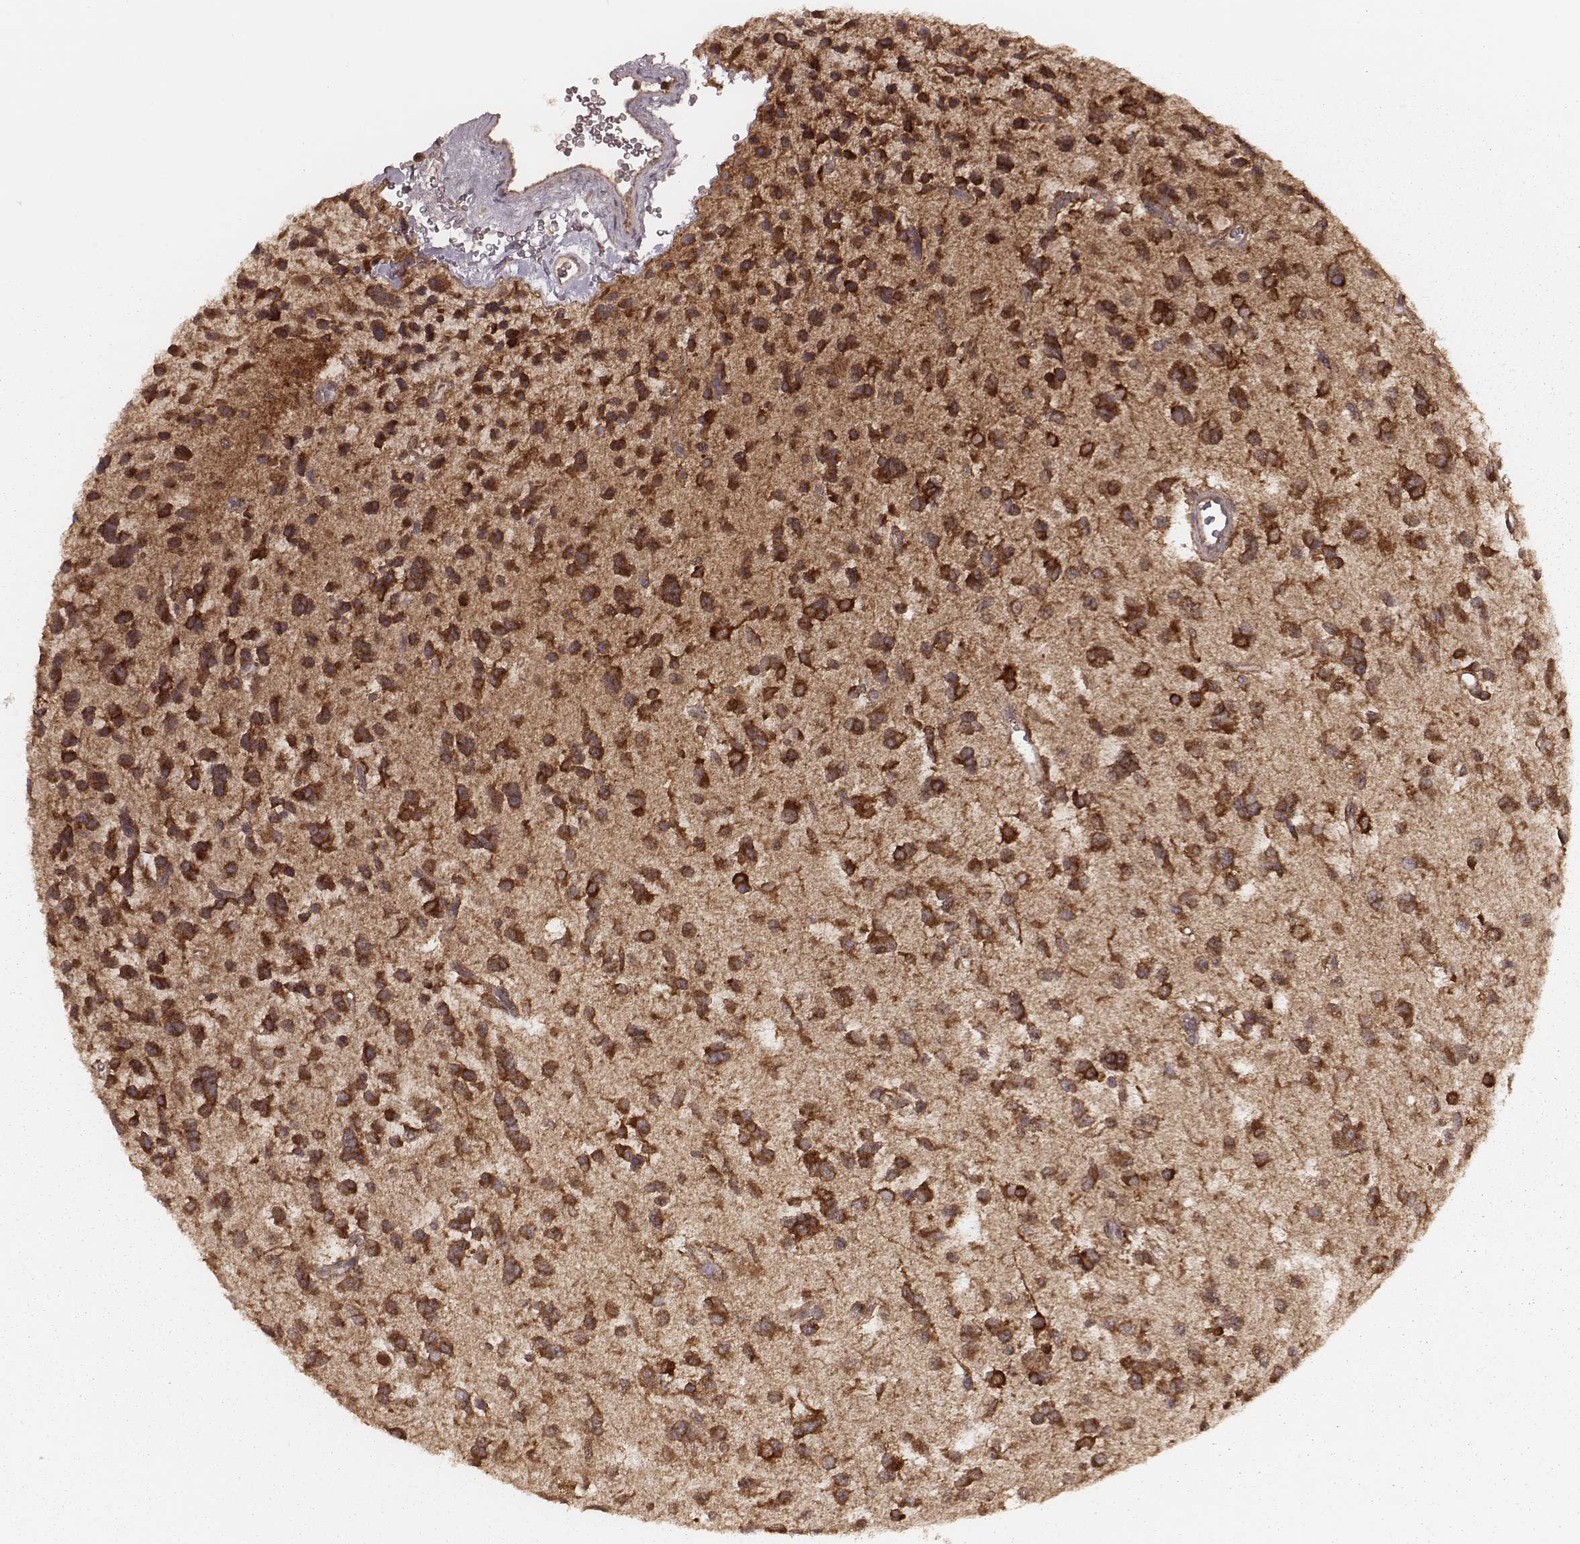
{"staining": {"intensity": "strong", "quantity": ">75%", "location": "cytoplasmic/membranous"}, "tissue": "glioma", "cell_type": "Tumor cells", "image_type": "cancer", "snomed": [{"axis": "morphology", "description": "Glioma, malignant, Low grade"}, {"axis": "topography", "description": "Brain"}], "caption": "Immunohistochemical staining of human low-grade glioma (malignant) displays high levels of strong cytoplasmic/membranous protein positivity in approximately >75% of tumor cells. Using DAB (3,3'-diaminobenzidine) (brown) and hematoxylin (blue) stains, captured at high magnification using brightfield microscopy.", "gene": "CARS1", "patient": {"sex": "female", "age": 45}}